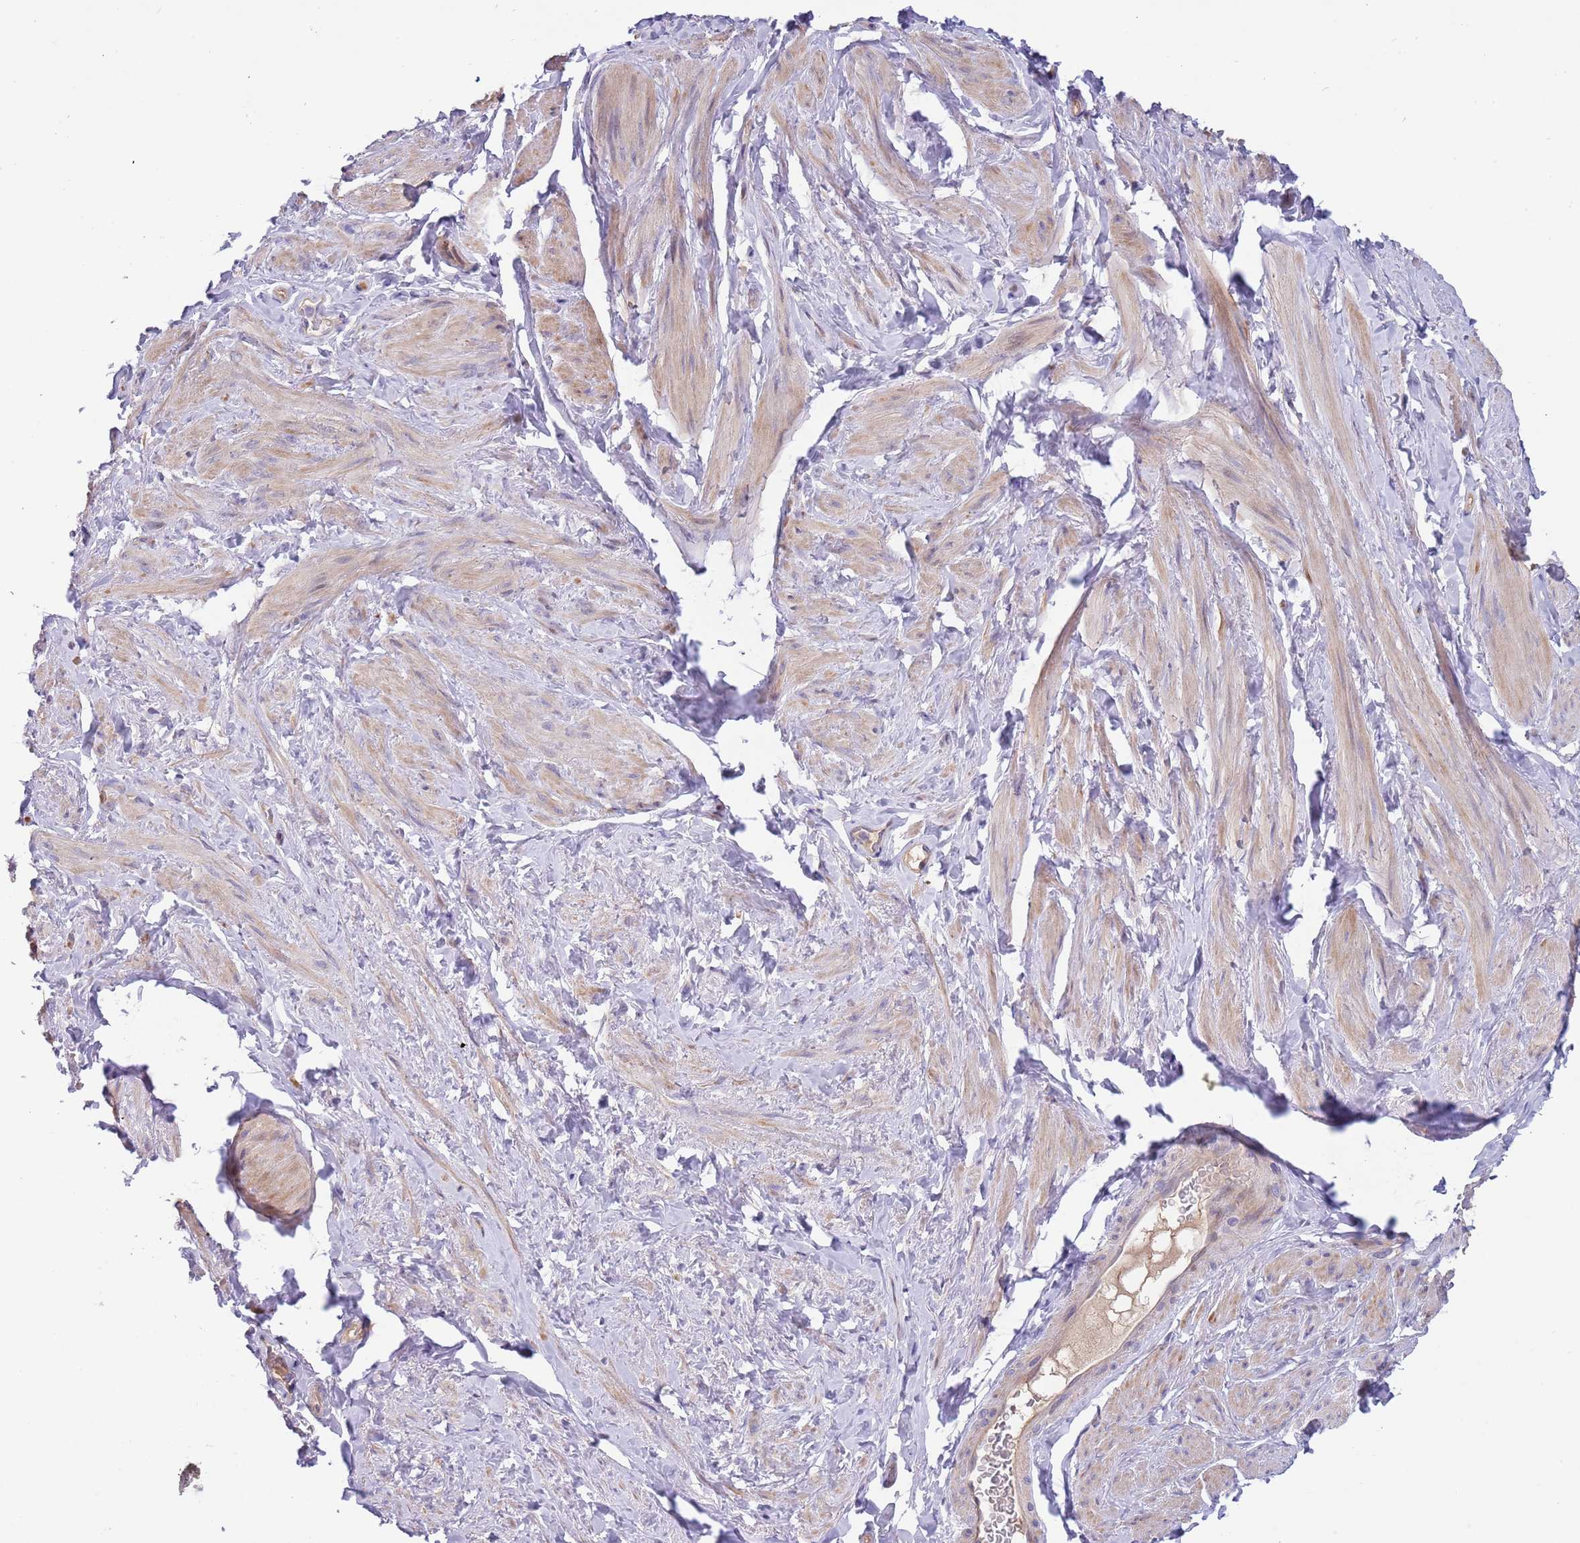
{"staining": {"intensity": "weak", "quantity": "25%-75%", "location": "cytoplasmic/membranous"}, "tissue": "smooth muscle", "cell_type": "Smooth muscle cells", "image_type": "normal", "snomed": [{"axis": "morphology", "description": "Normal tissue, NOS"}, {"axis": "topography", "description": "Smooth muscle"}, {"axis": "topography", "description": "Peripheral nerve tissue"}], "caption": "Brown immunohistochemical staining in benign smooth muscle demonstrates weak cytoplasmic/membranous expression in approximately 25%-75% of smooth muscle cells. (DAB = brown stain, brightfield microscopy at high magnification).", "gene": "CABYR", "patient": {"sex": "male", "age": 69}}